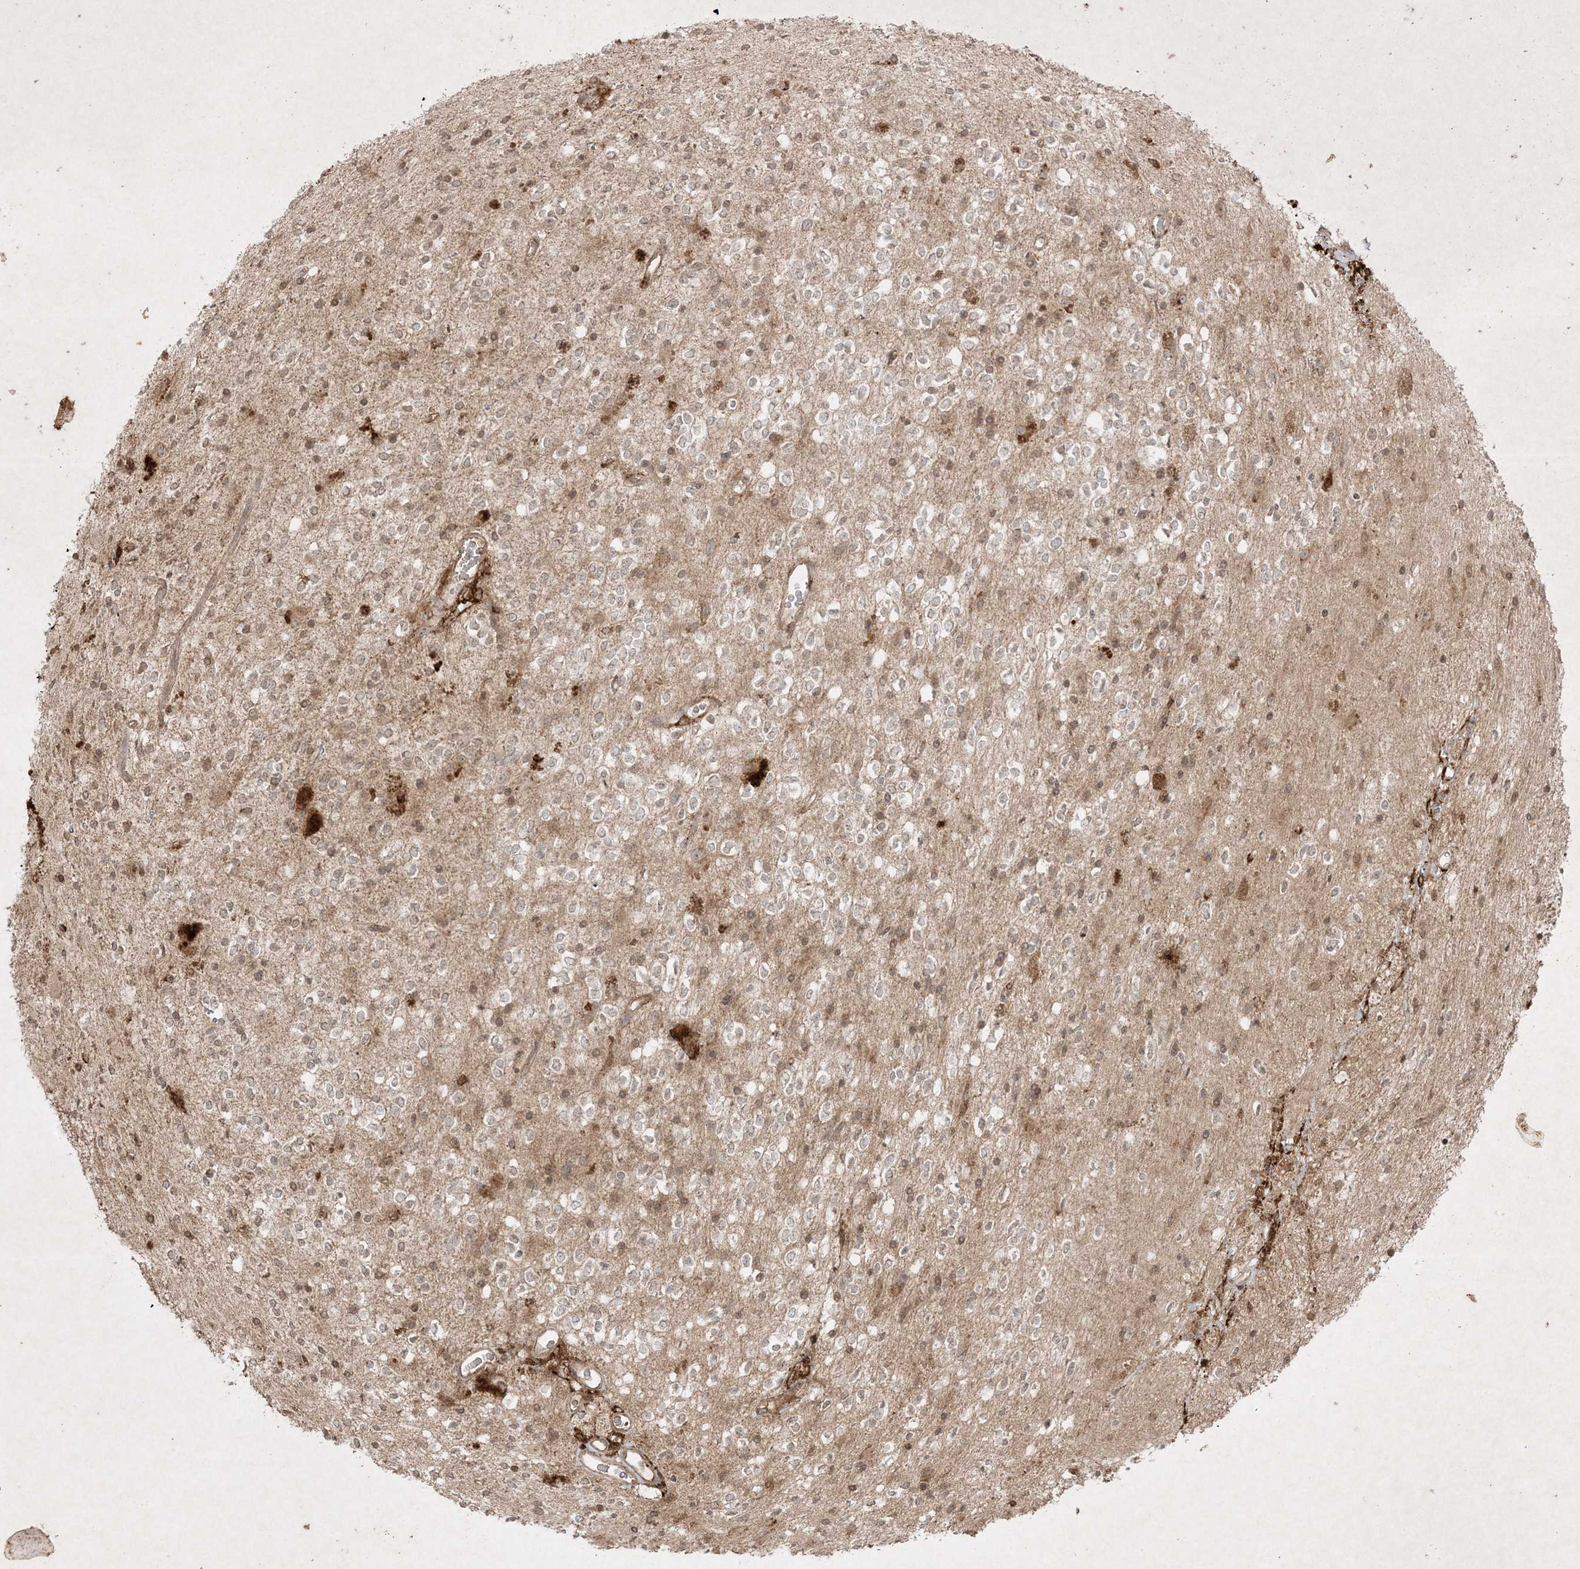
{"staining": {"intensity": "negative", "quantity": "none", "location": "none"}, "tissue": "glioma", "cell_type": "Tumor cells", "image_type": "cancer", "snomed": [{"axis": "morphology", "description": "Glioma, malignant, High grade"}, {"axis": "topography", "description": "Brain"}], "caption": "High power microscopy micrograph of an IHC micrograph of malignant high-grade glioma, revealing no significant staining in tumor cells.", "gene": "PTK6", "patient": {"sex": "male", "age": 34}}